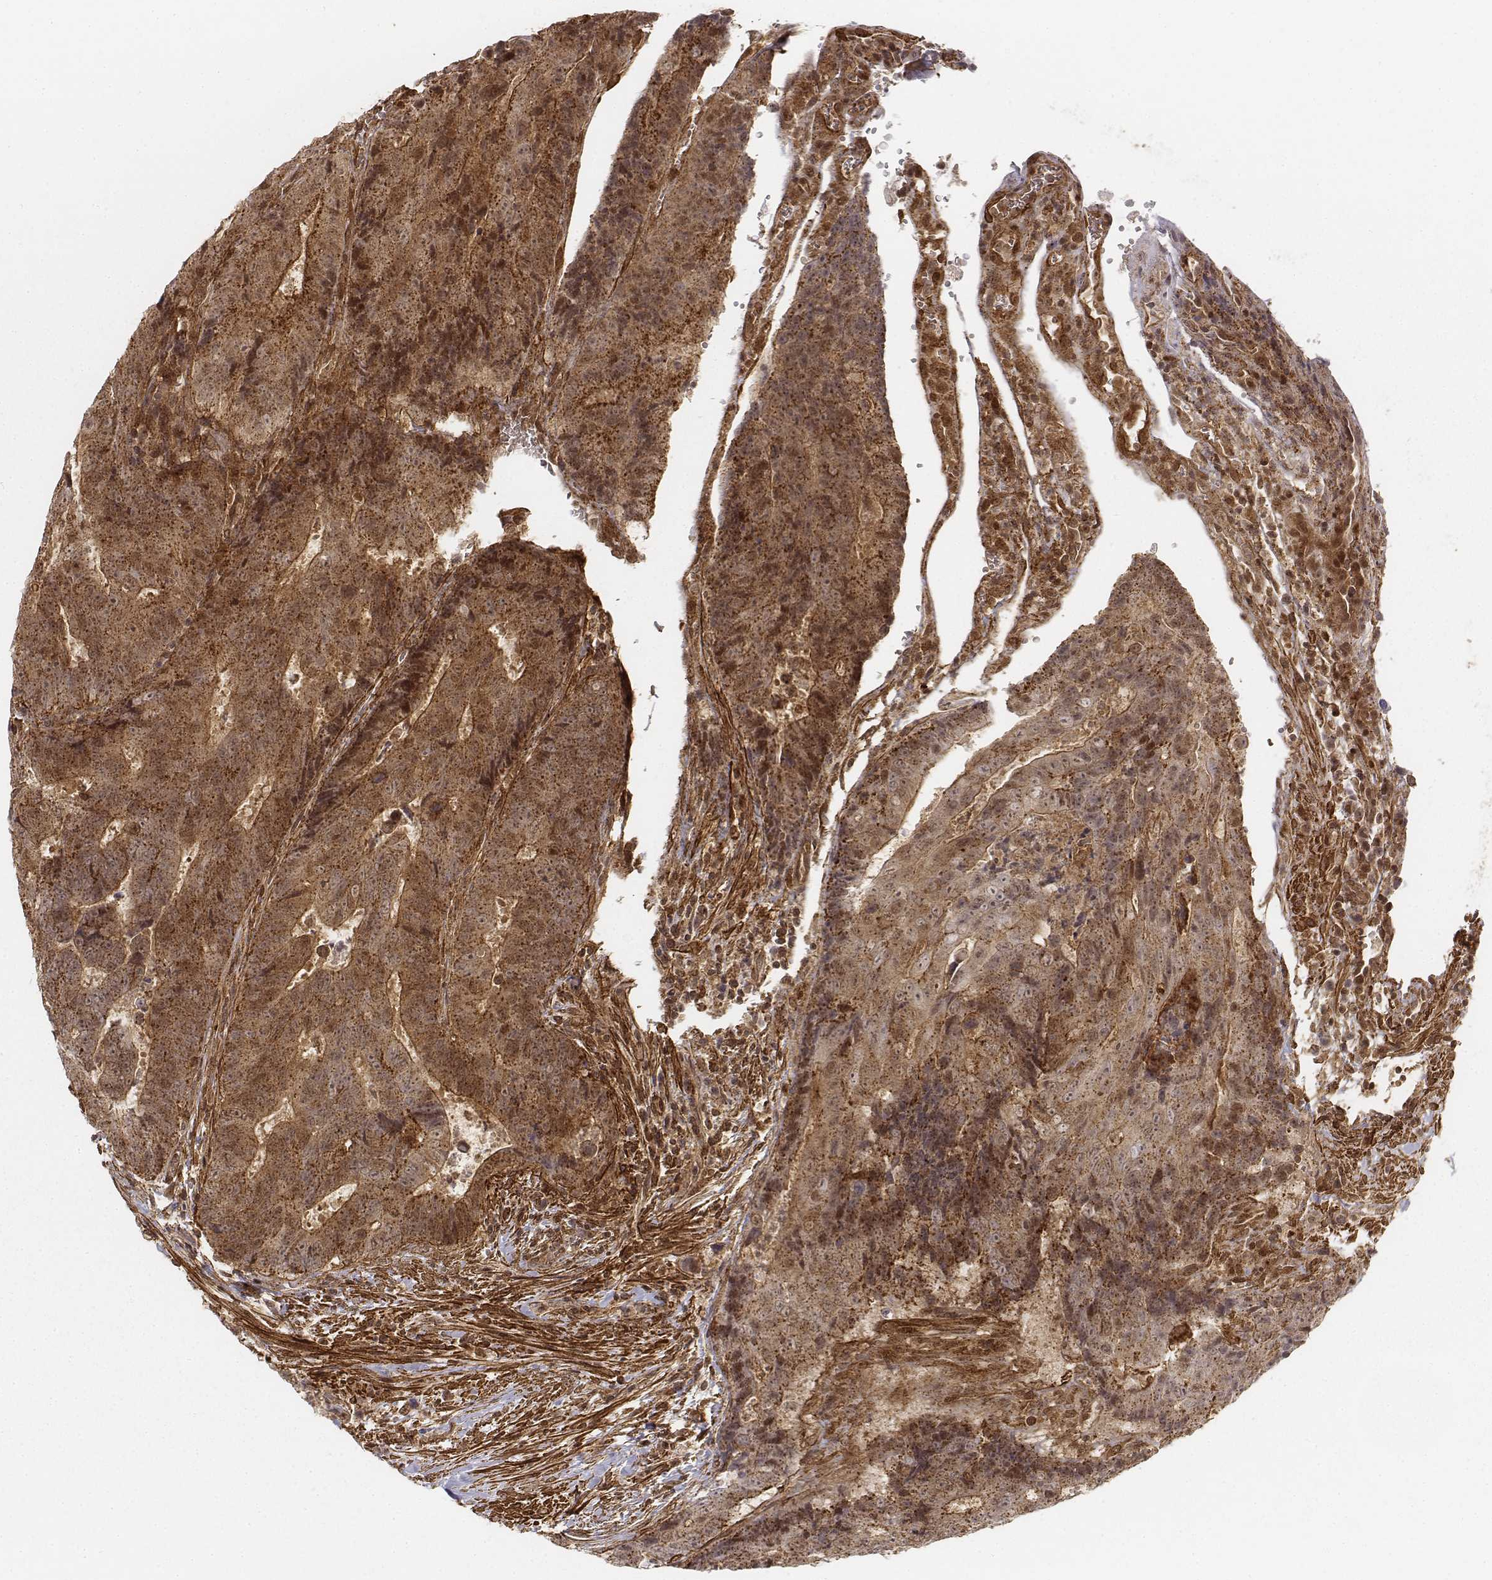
{"staining": {"intensity": "moderate", "quantity": ">75%", "location": "cytoplasmic/membranous,nuclear"}, "tissue": "colorectal cancer", "cell_type": "Tumor cells", "image_type": "cancer", "snomed": [{"axis": "morphology", "description": "Adenocarcinoma, NOS"}, {"axis": "topography", "description": "Colon"}], "caption": "Moderate cytoplasmic/membranous and nuclear protein positivity is identified in about >75% of tumor cells in colorectal adenocarcinoma.", "gene": "ZFYVE19", "patient": {"sex": "female", "age": 48}}